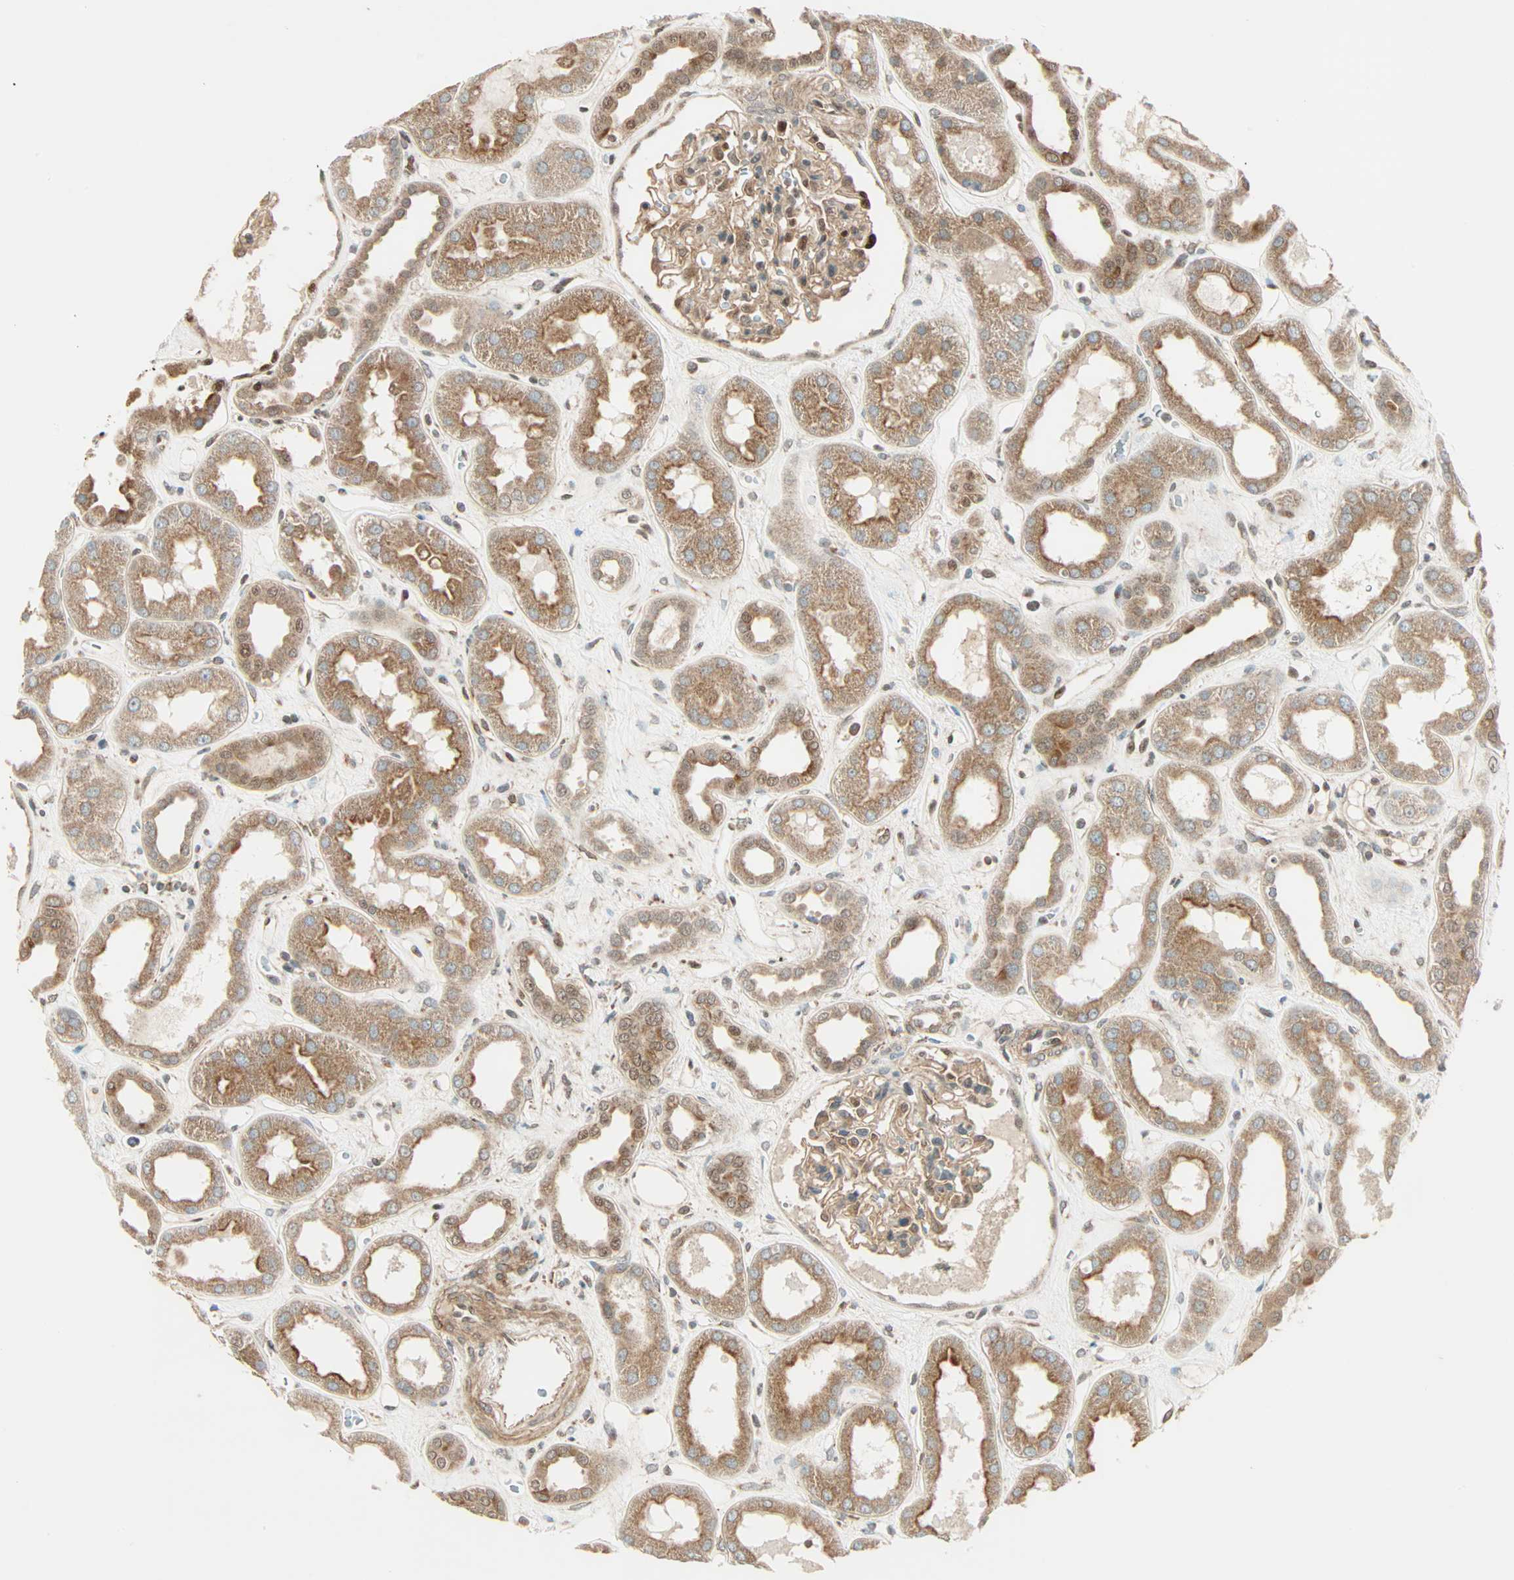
{"staining": {"intensity": "strong", "quantity": "25%-75%", "location": "cytoplasmic/membranous,nuclear"}, "tissue": "kidney", "cell_type": "Cells in glomeruli", "image_type": "normal", "snomed": [{"axis": "morphology", "description": "Normal tissue, NOS"}, {"axis": "topography", "description": "Kidney"}], "caption": "Immunohistochemical staining of normal human kidney displays strong cytoplasmic/membranous,nuclear protein positivity in about 25%-75% of cells in glomeruli. (DAB IHC with brightfield microscopy, high magnification).", "gene": "PNPLA6", "patient": {"sex": "male", "age": 59}}